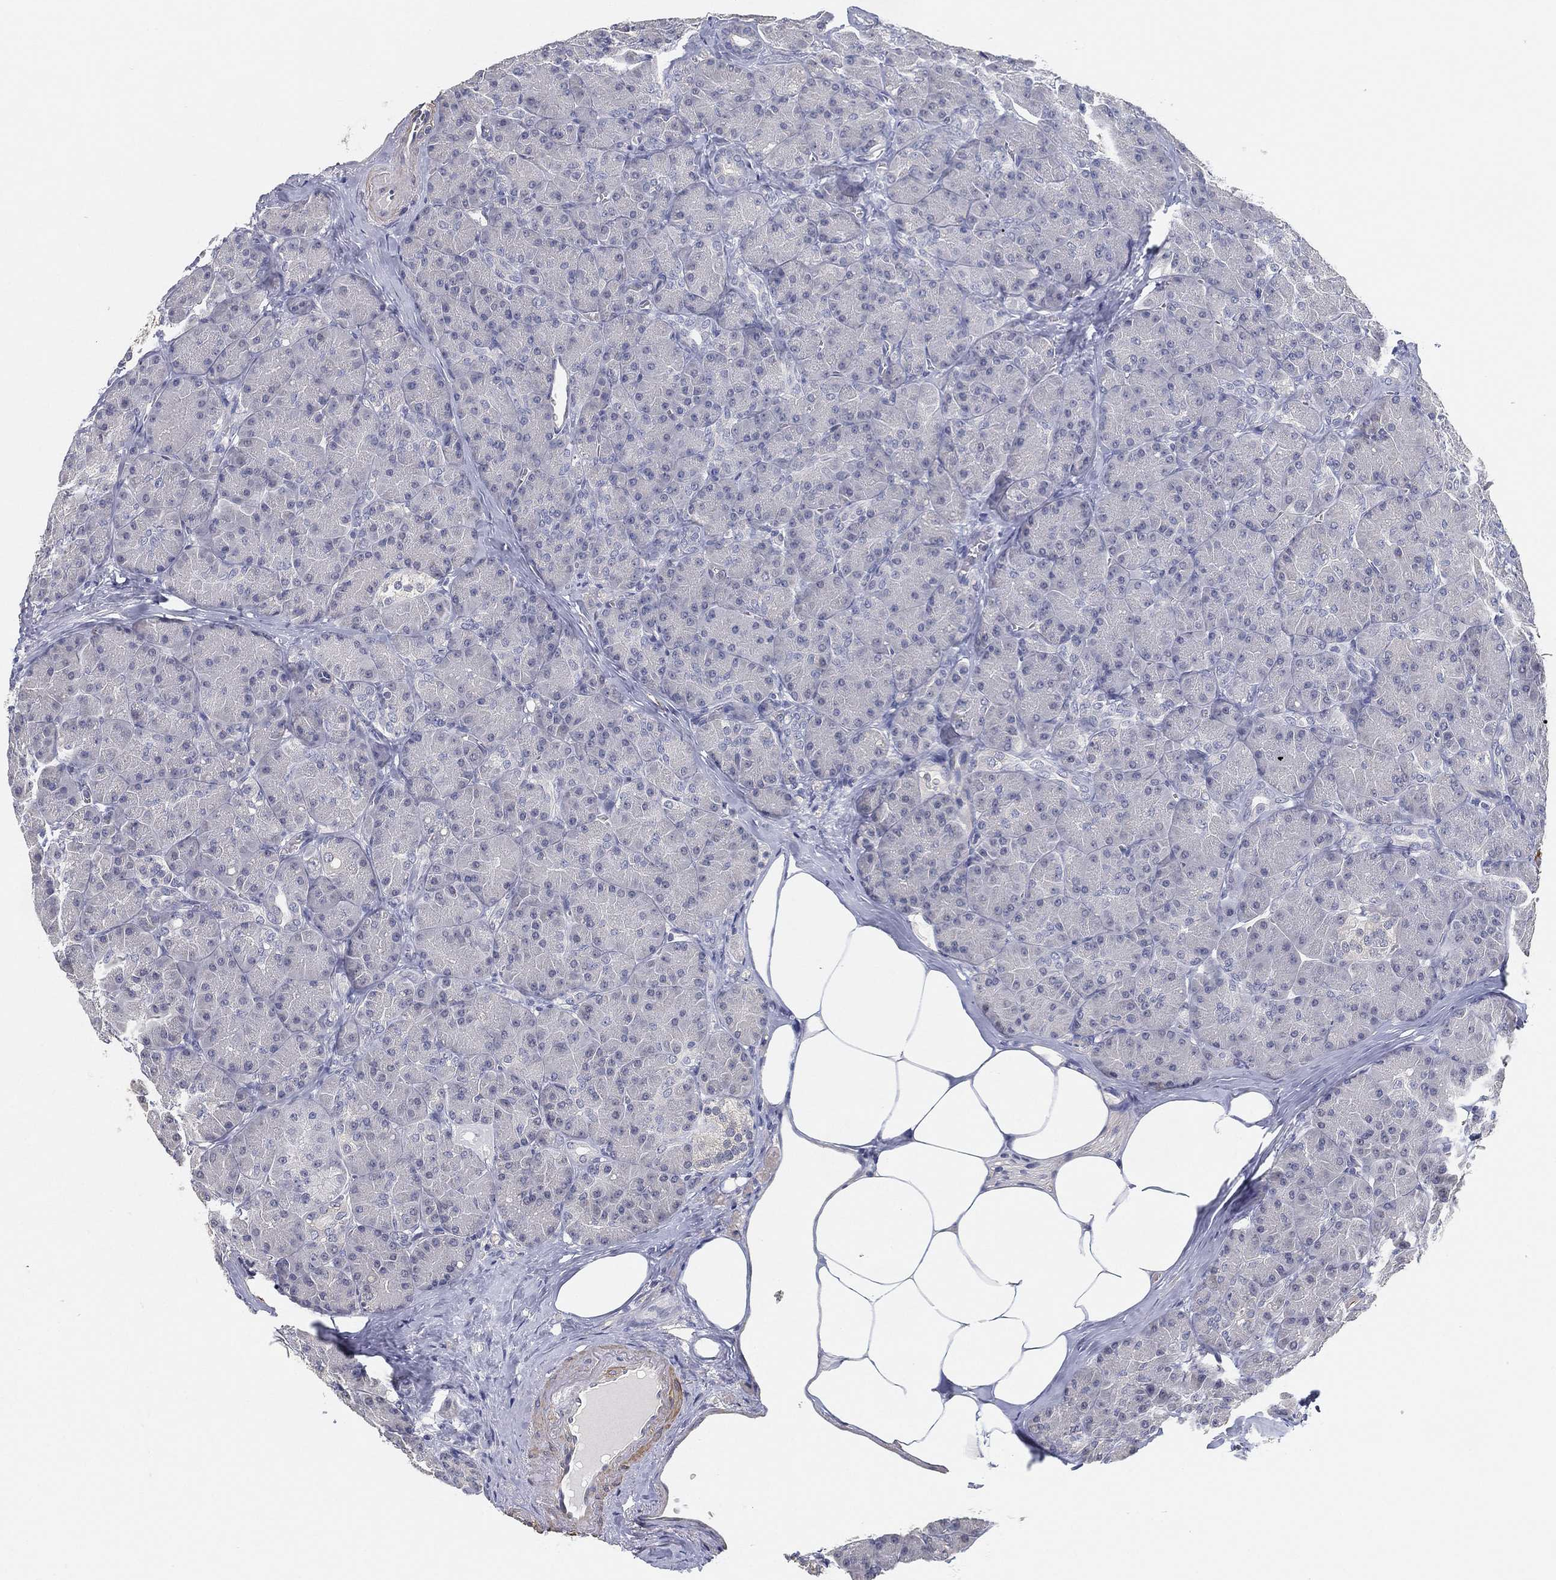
{"staining": {"intensity": "negative", "quantity": "none", "location": "none"}, "tissue": "pancreas", "cell_type": "Exocrine glandular cells", "image_type": "normal", "snomed": [{"axis": "morphology", "description": "Normal tissue, NOS"}, {"axis": "topography", "description": "Pancreas"}], "caption": "An IHC micrograph of unremarkable pancreas is shown. There is no staining in exocrine glandular cells of pancreas. The staining was performed using DAB to visualize the protein expression in brown, while the nuclei were stained in blue with hematoxylin (Magnification: 20x).", "gene": "GPR61", "patient": {"sex": "male", "age": 57}}